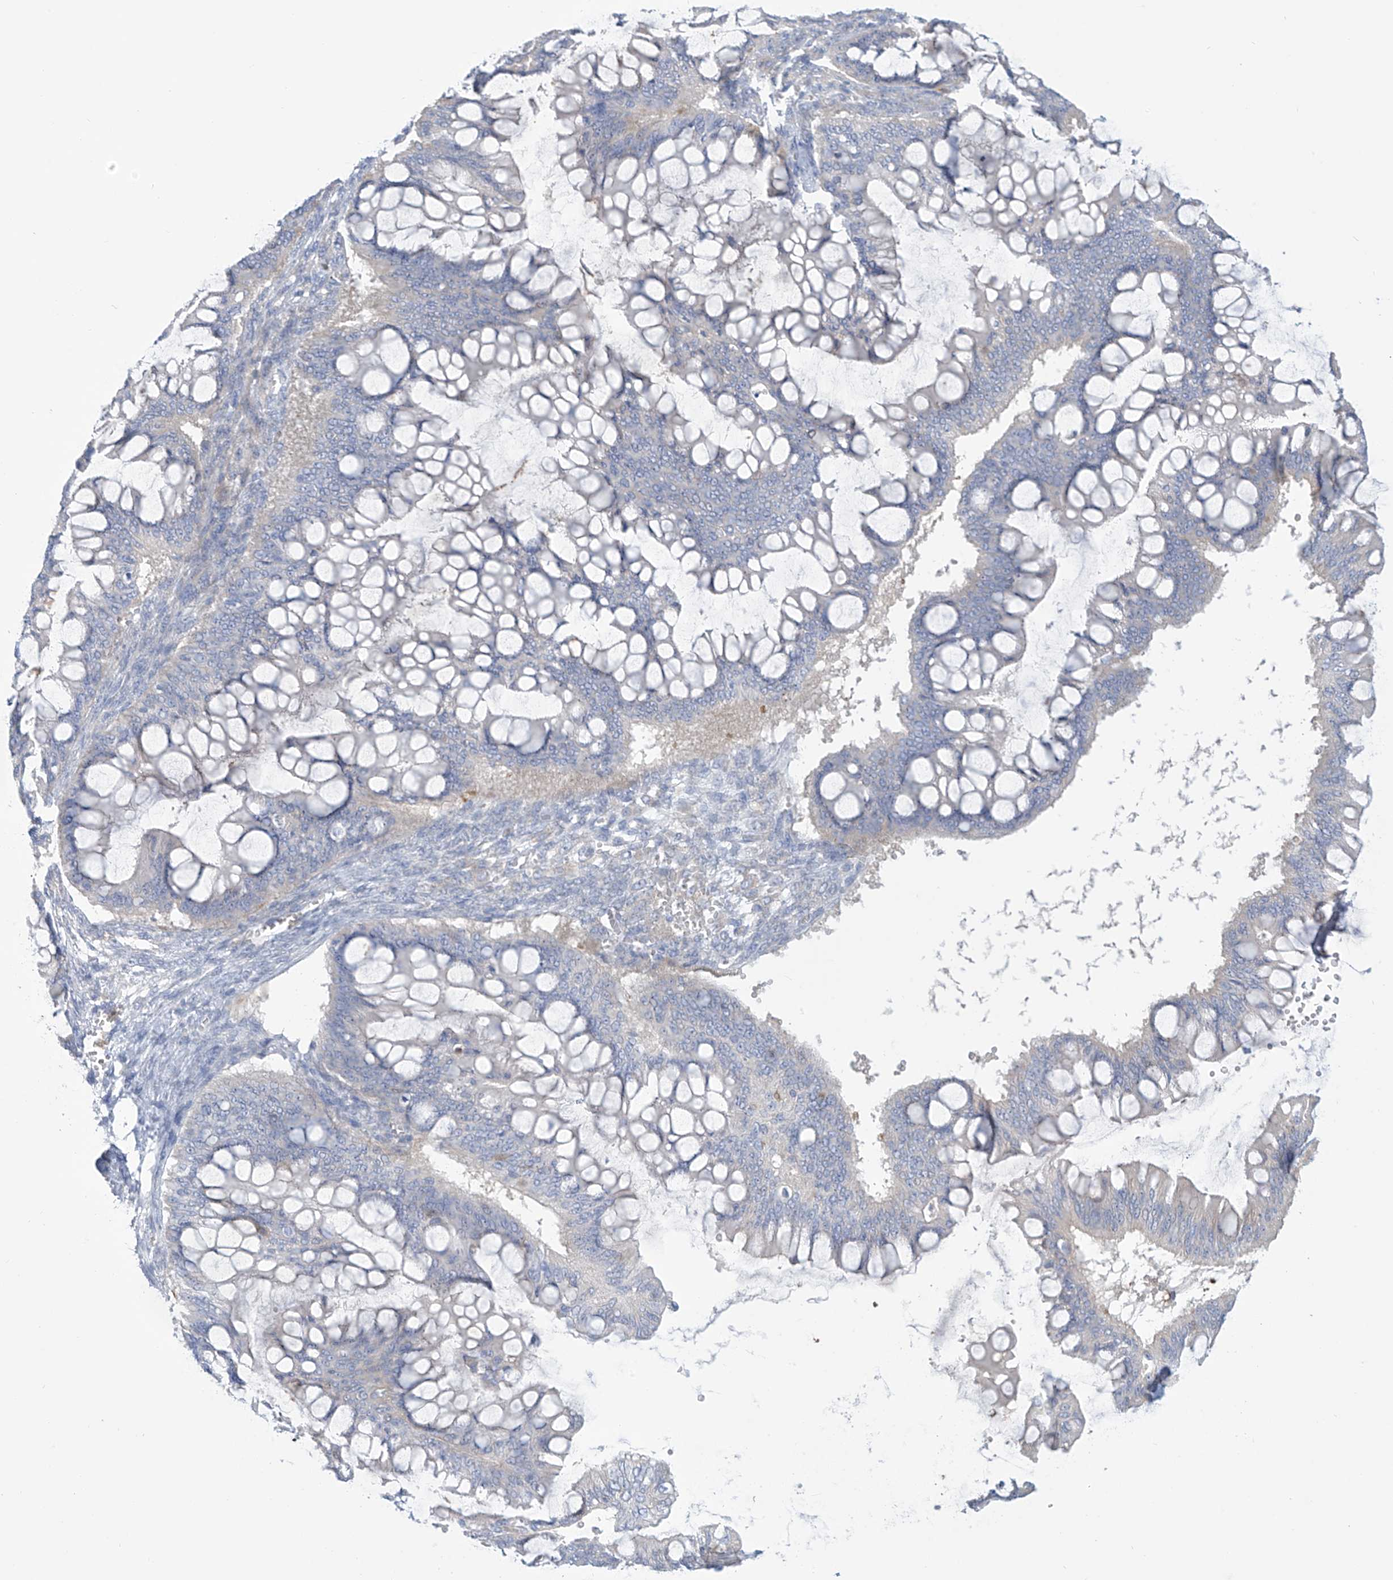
{"staining": {"intensity": "negative", "quantity": "none", "location": "none"}, "tissue": "ovarian cancer", "cell_type": "Tumor cells", "image_type": "cancer", "snomed": [{"axis": "morphology", "description": "Cystadenocarcinoma, mucinous, NOS"}, {"axis": "topography", "description": "Ovary"}], "caption": "Immunohistochemistry (IHC) image of human ovarian cancer stained for a protein (brown), which displays no positivity in tumor cells. (DAB (3,3'-diaminobenzidine) IHC with hematoxylin counter stain).", "gene": "FABP2", "patient": {"sex": "female", "age": 73}}